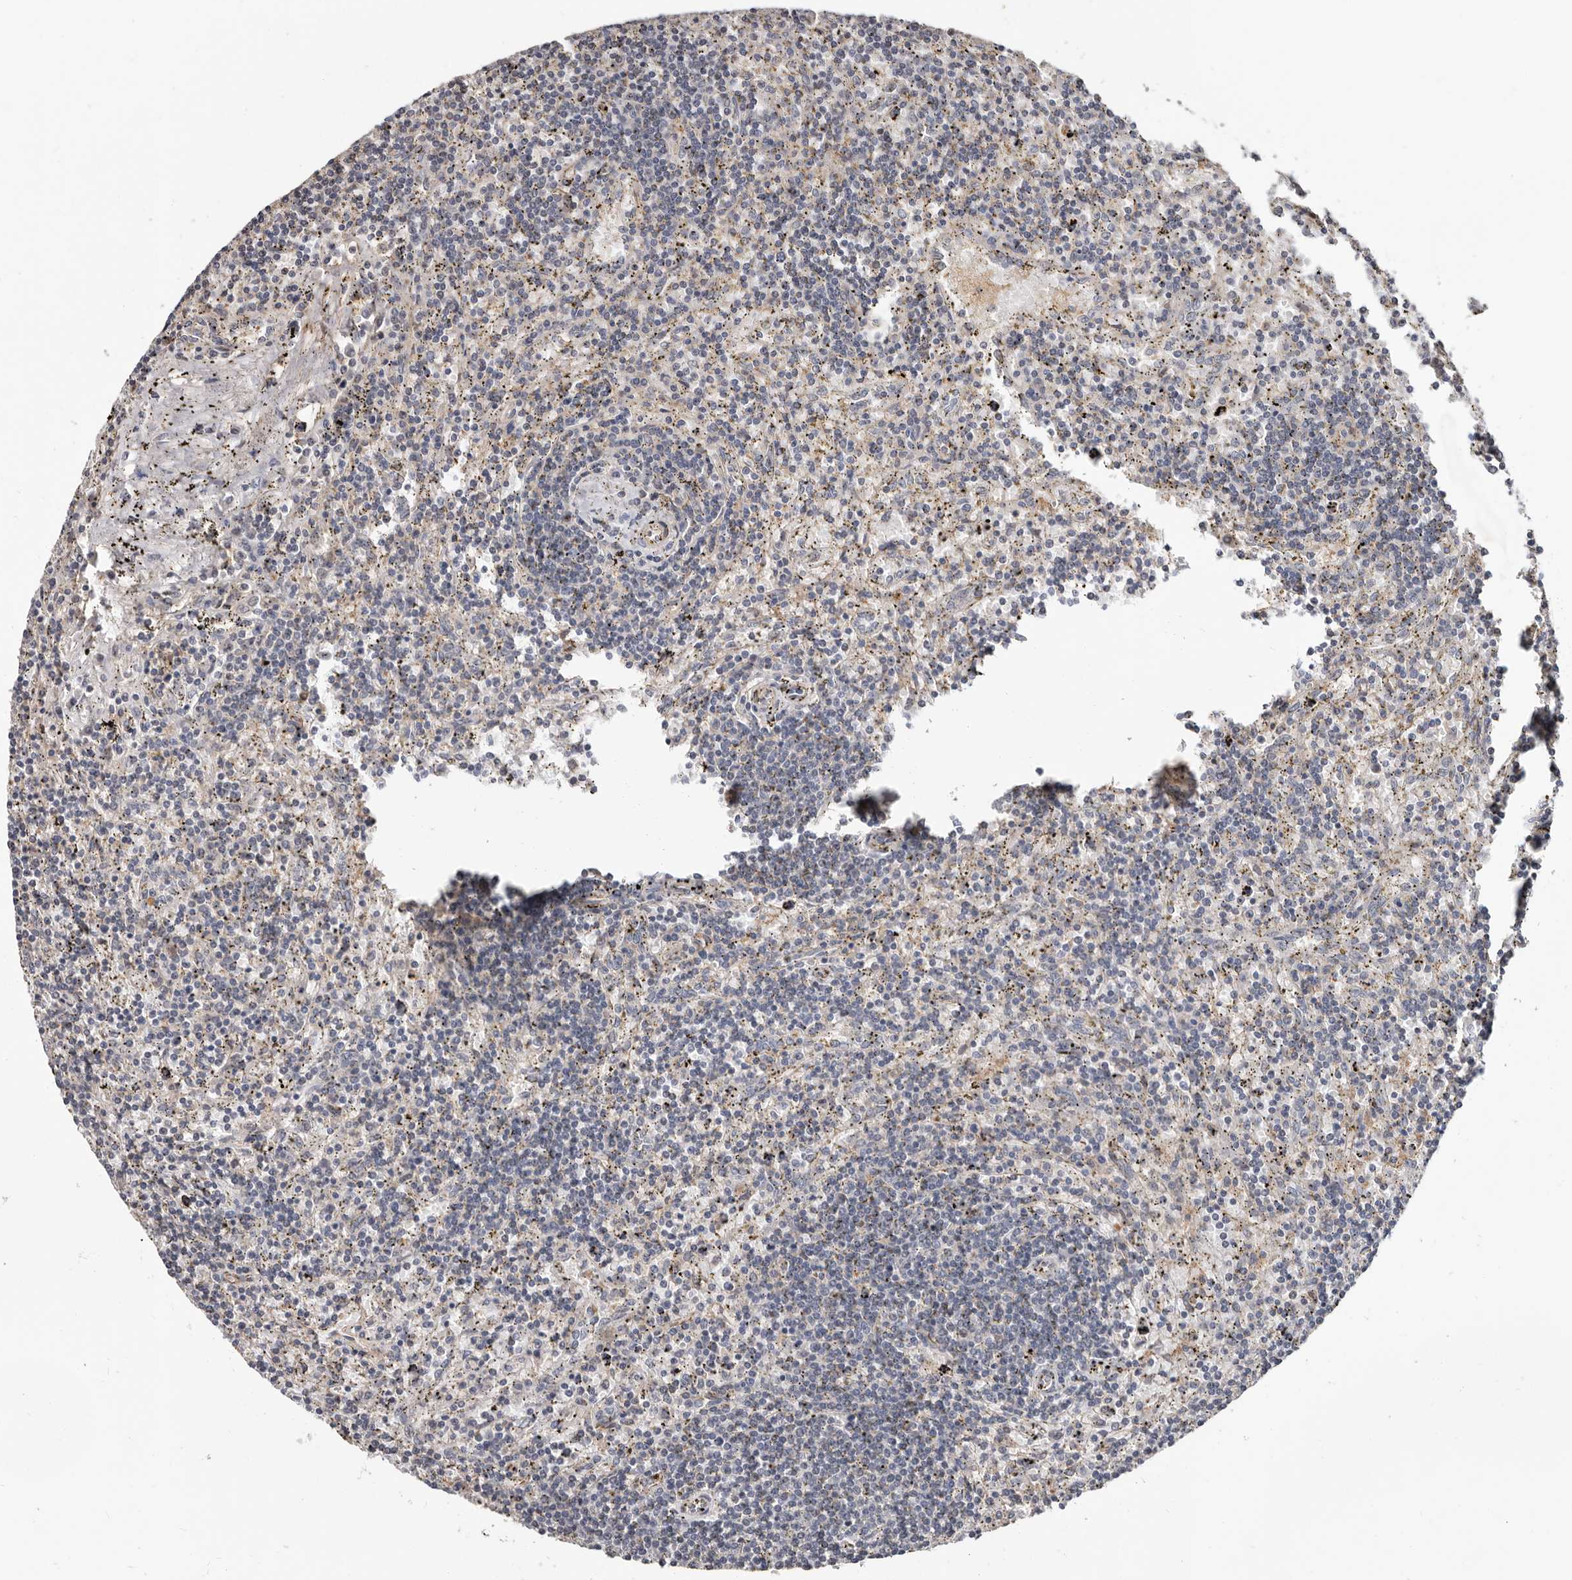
{"staining": {"intensity": "negative", "quantity": "none", "location": "none"}, "tissue": "lymphoma", "cell_type": "Tumor cells", "image_type": "cancer", "snomed": [{"axis": "morphology", "description": "Malignant lymphoma, non-Hodgkin's type, Low grade"}, {"axis": "topography", "description": "Spleen"}], "caption": "IHC of malignant lymphoma, non-Hodgkin's type (low-grade) displays no staining in tumor cells.", "gene": "MRPL18", "patient": {"sex": "male", "age": 76}}